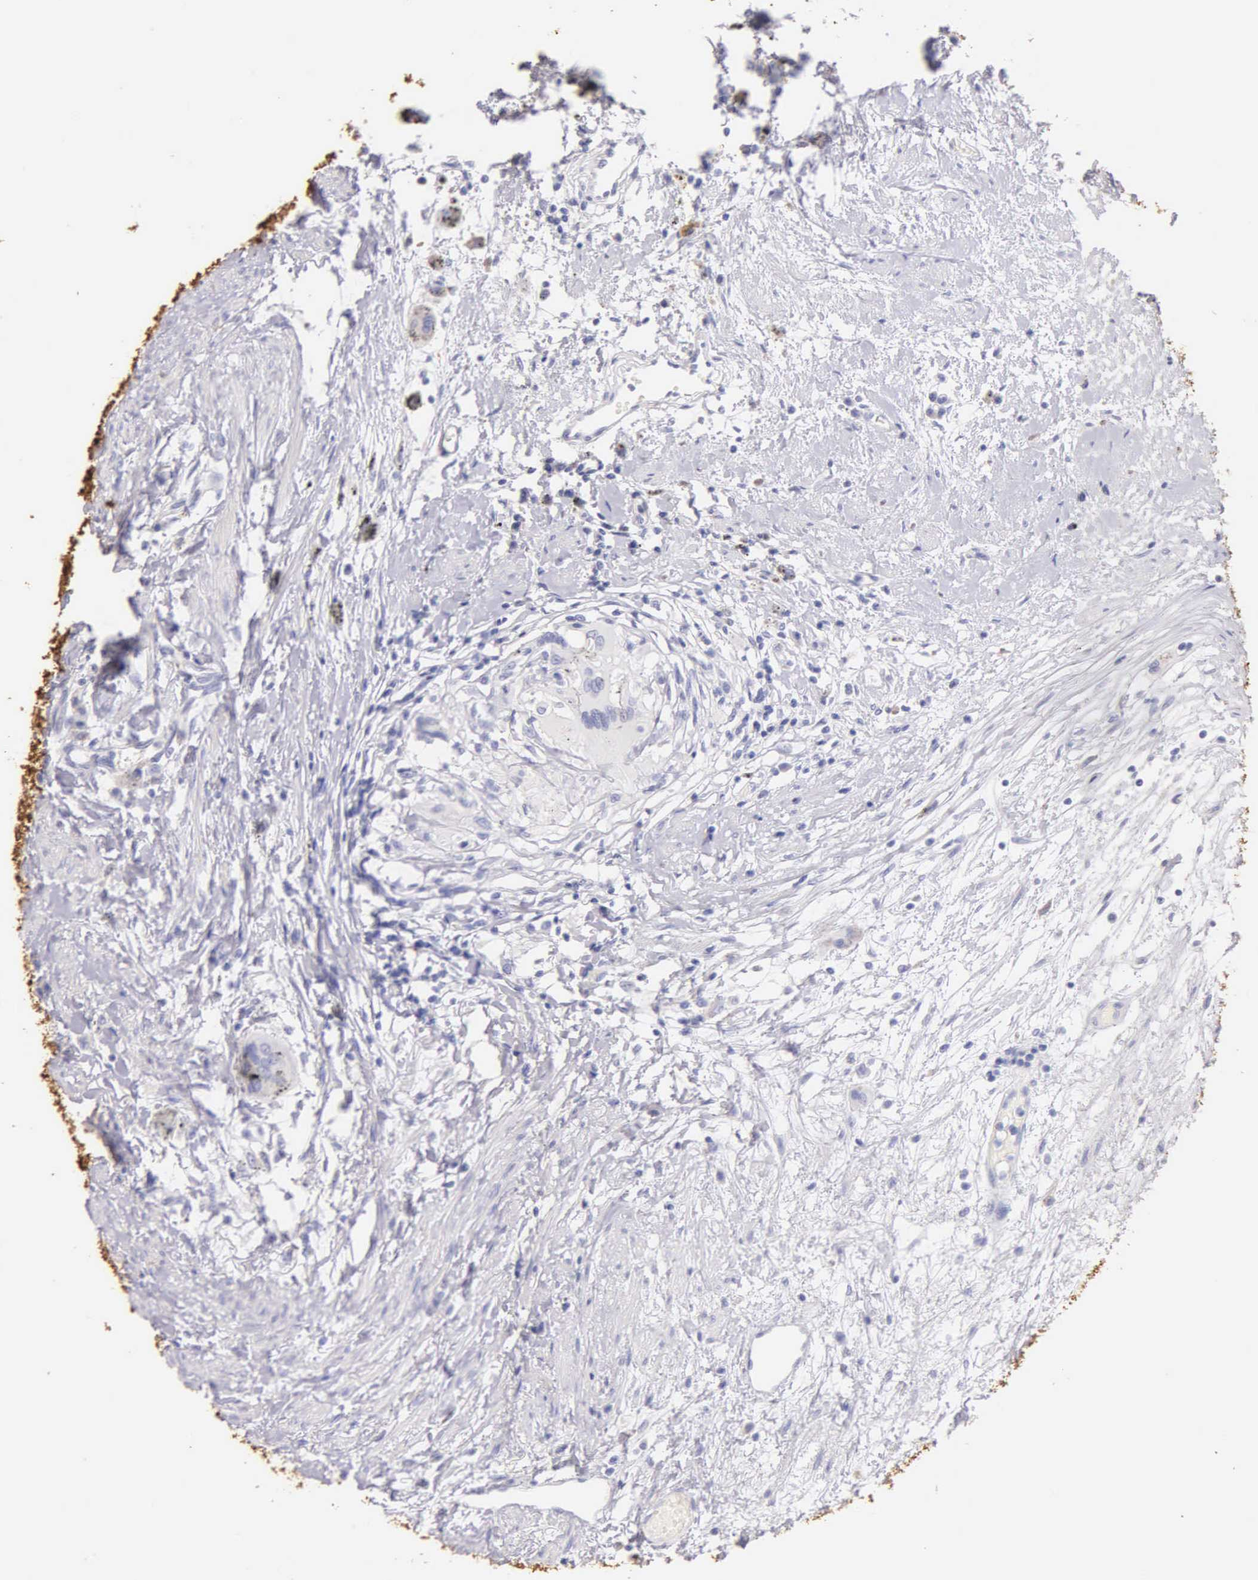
{"staining": {"intensity": "strong", "quantity": "25%-75%", "location": "cytoplasmic/membranous"}, "tissue": "urothelial cancer", "cell_type": "Tumor cells", "image_type": "cancer", "snomed": [{"axis": "morphology", "description": "Urothelial carcinoma, High grade"}, {"axis": "topography", "description": "Urinary bladder"}], "caption": "High-grade urothelial carcinoma stained with DAB IHC displays high levels of strong cytoplasmic/membranous staining in approximately 25%-75% of tumor cells.", "gene": "KRT17", "patient": {"sex": "male", "age": 78}}